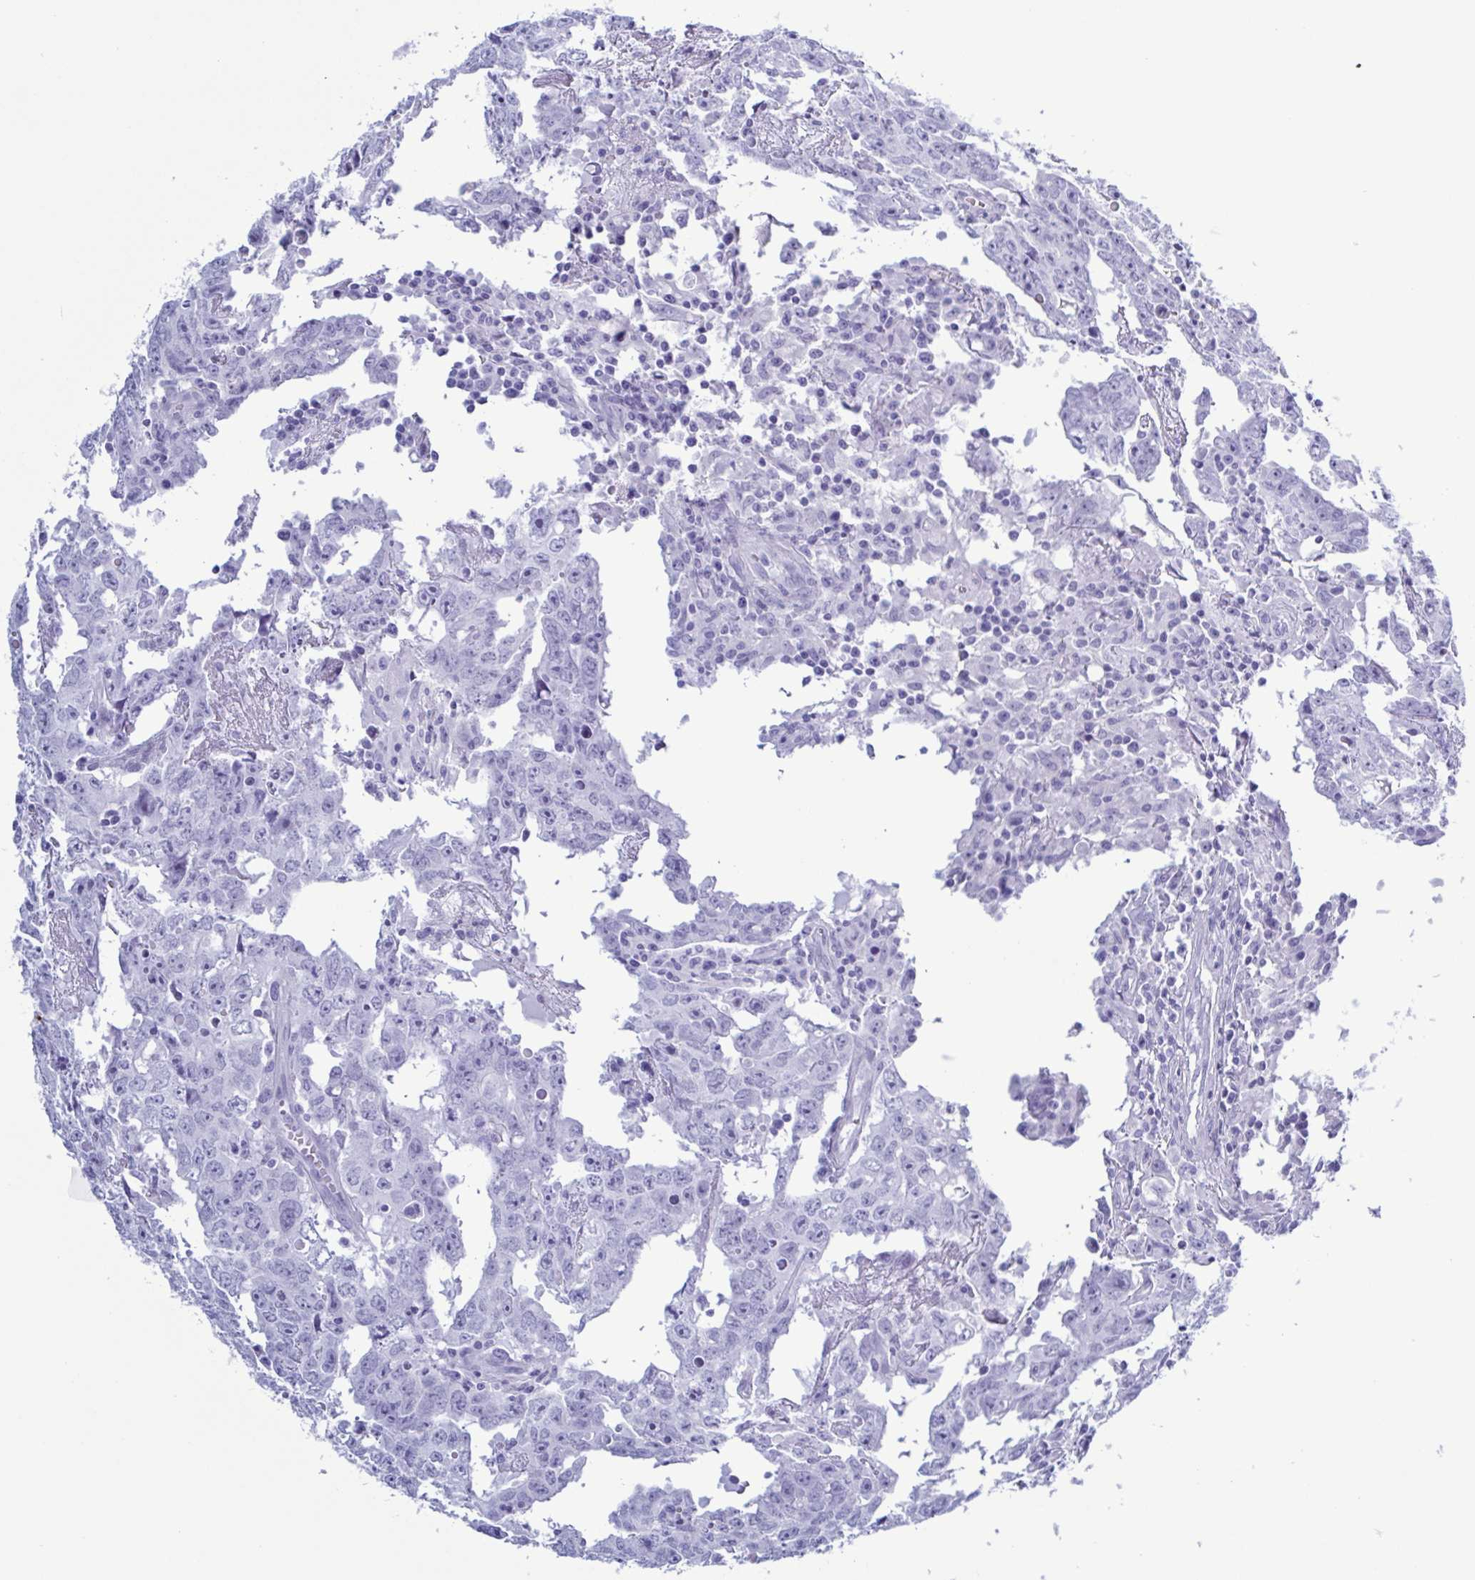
{"staining": {"intensity": "negative", "quantity": "none", "location": "none"}, "tissue": "testis cancer", "cell_type": "Tumor cells", "image_type": "cancer", "snomed": [{"axis": "morphology", "description": "Carcinoma, Embryonal, NOS"}, {"axis": "topography", "description": "Testis"}], "caption": "Embryonal carcinoma (testis) was stained to show a protein in brown. There is no significant positivity in tumor cells. Brightfield microscopy of immunohistochemistry stained with DAB (3,3'-diaminobenzidine) (brown) and hematoxylin (blue), captured at high magnification.", "gene": "LTF", "patient": {"sex": "male", "age": 22}}